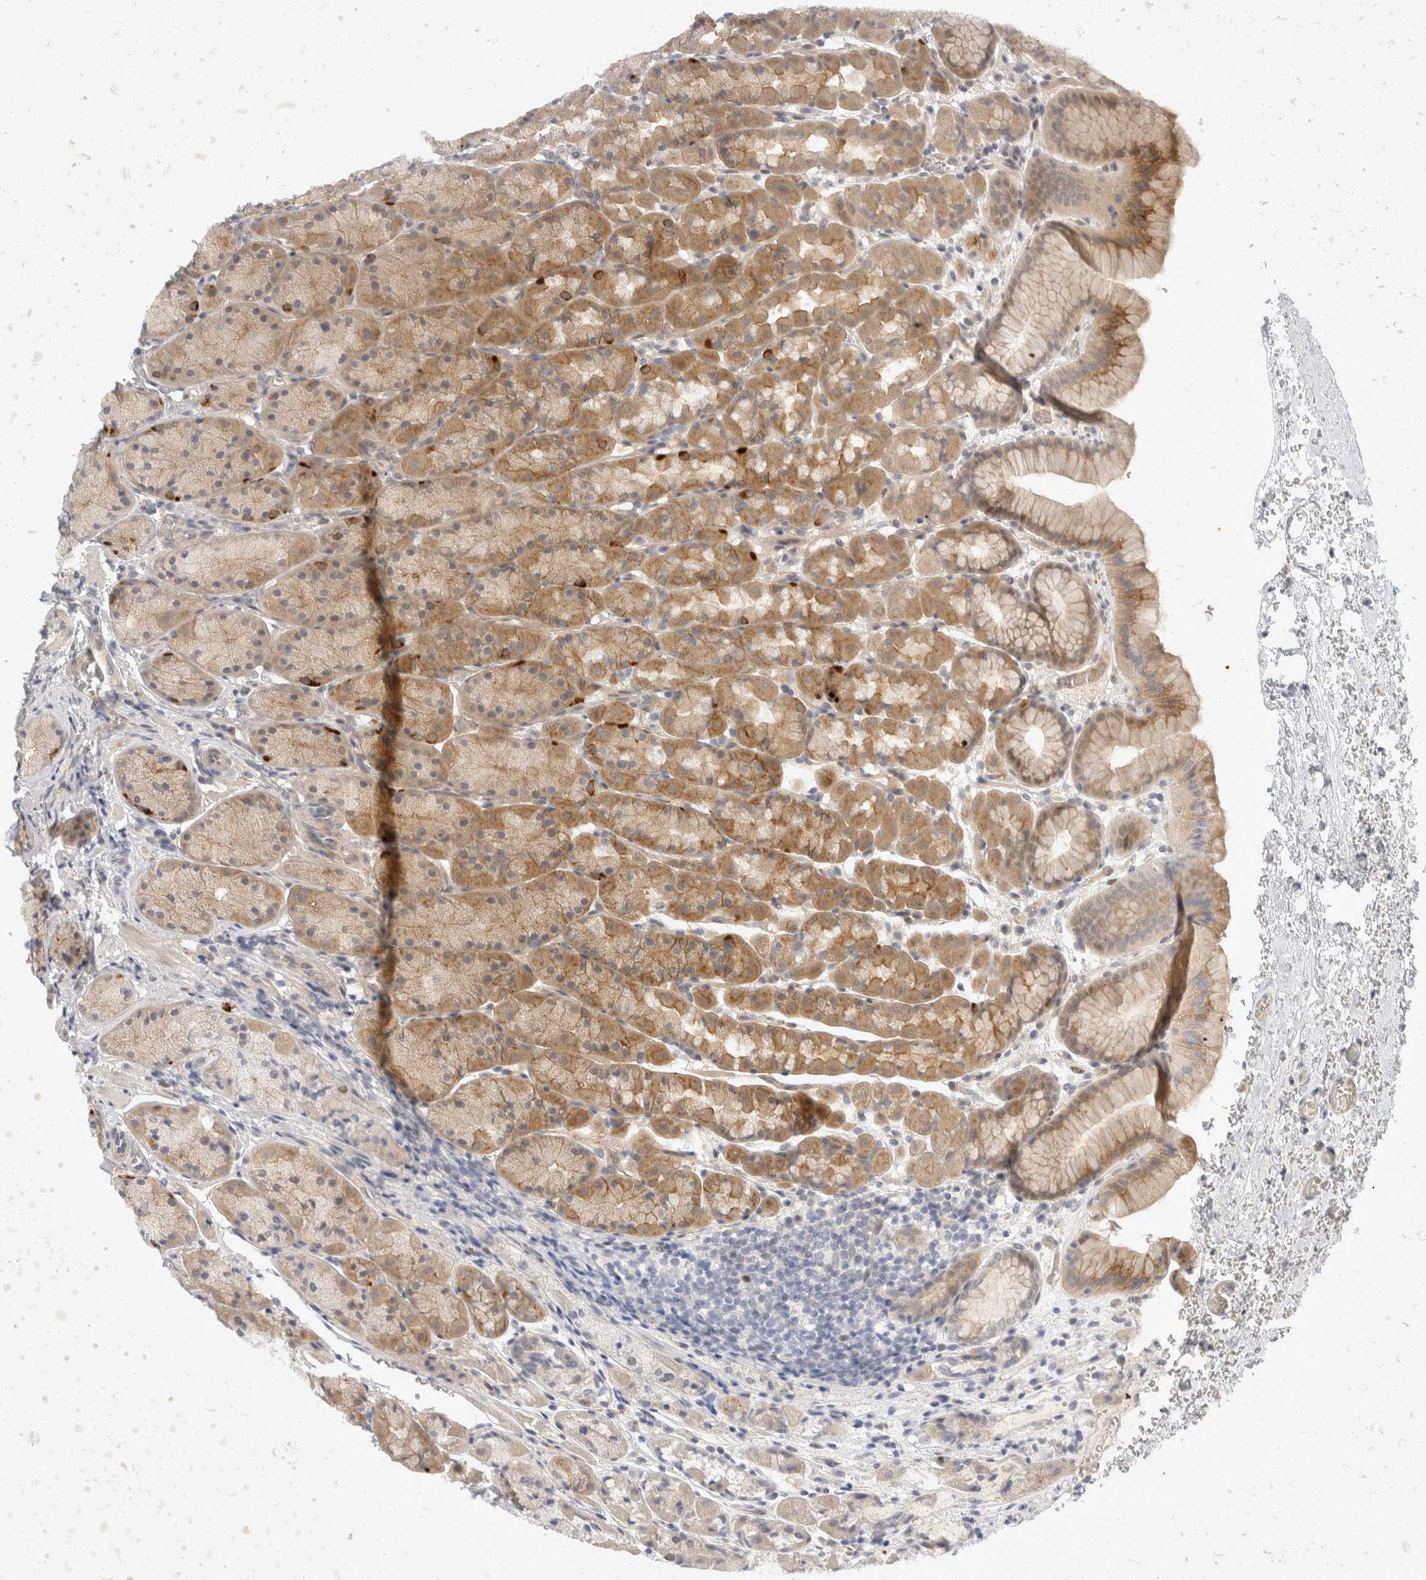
{"staining": {"intensity": "moderate", "quantity": ">75%", "location": "cytoplasmic/membranous"}, "tissue": "stomach", "cell_type": "Glandular cells", "image_type": "normal", "snomed": [{"axis": "morphology", "description": "Normal tissue, NOS"}, {"axis": "topography", "description": "Stomach"}], "caption": "Protein staining of unremarkable stomach reveals moderate cytoplasmic/membranous positivity in about >75% of glandular cells.", "gene": "TOM1L2", "patient": {"sex": "male", "age": 42}}